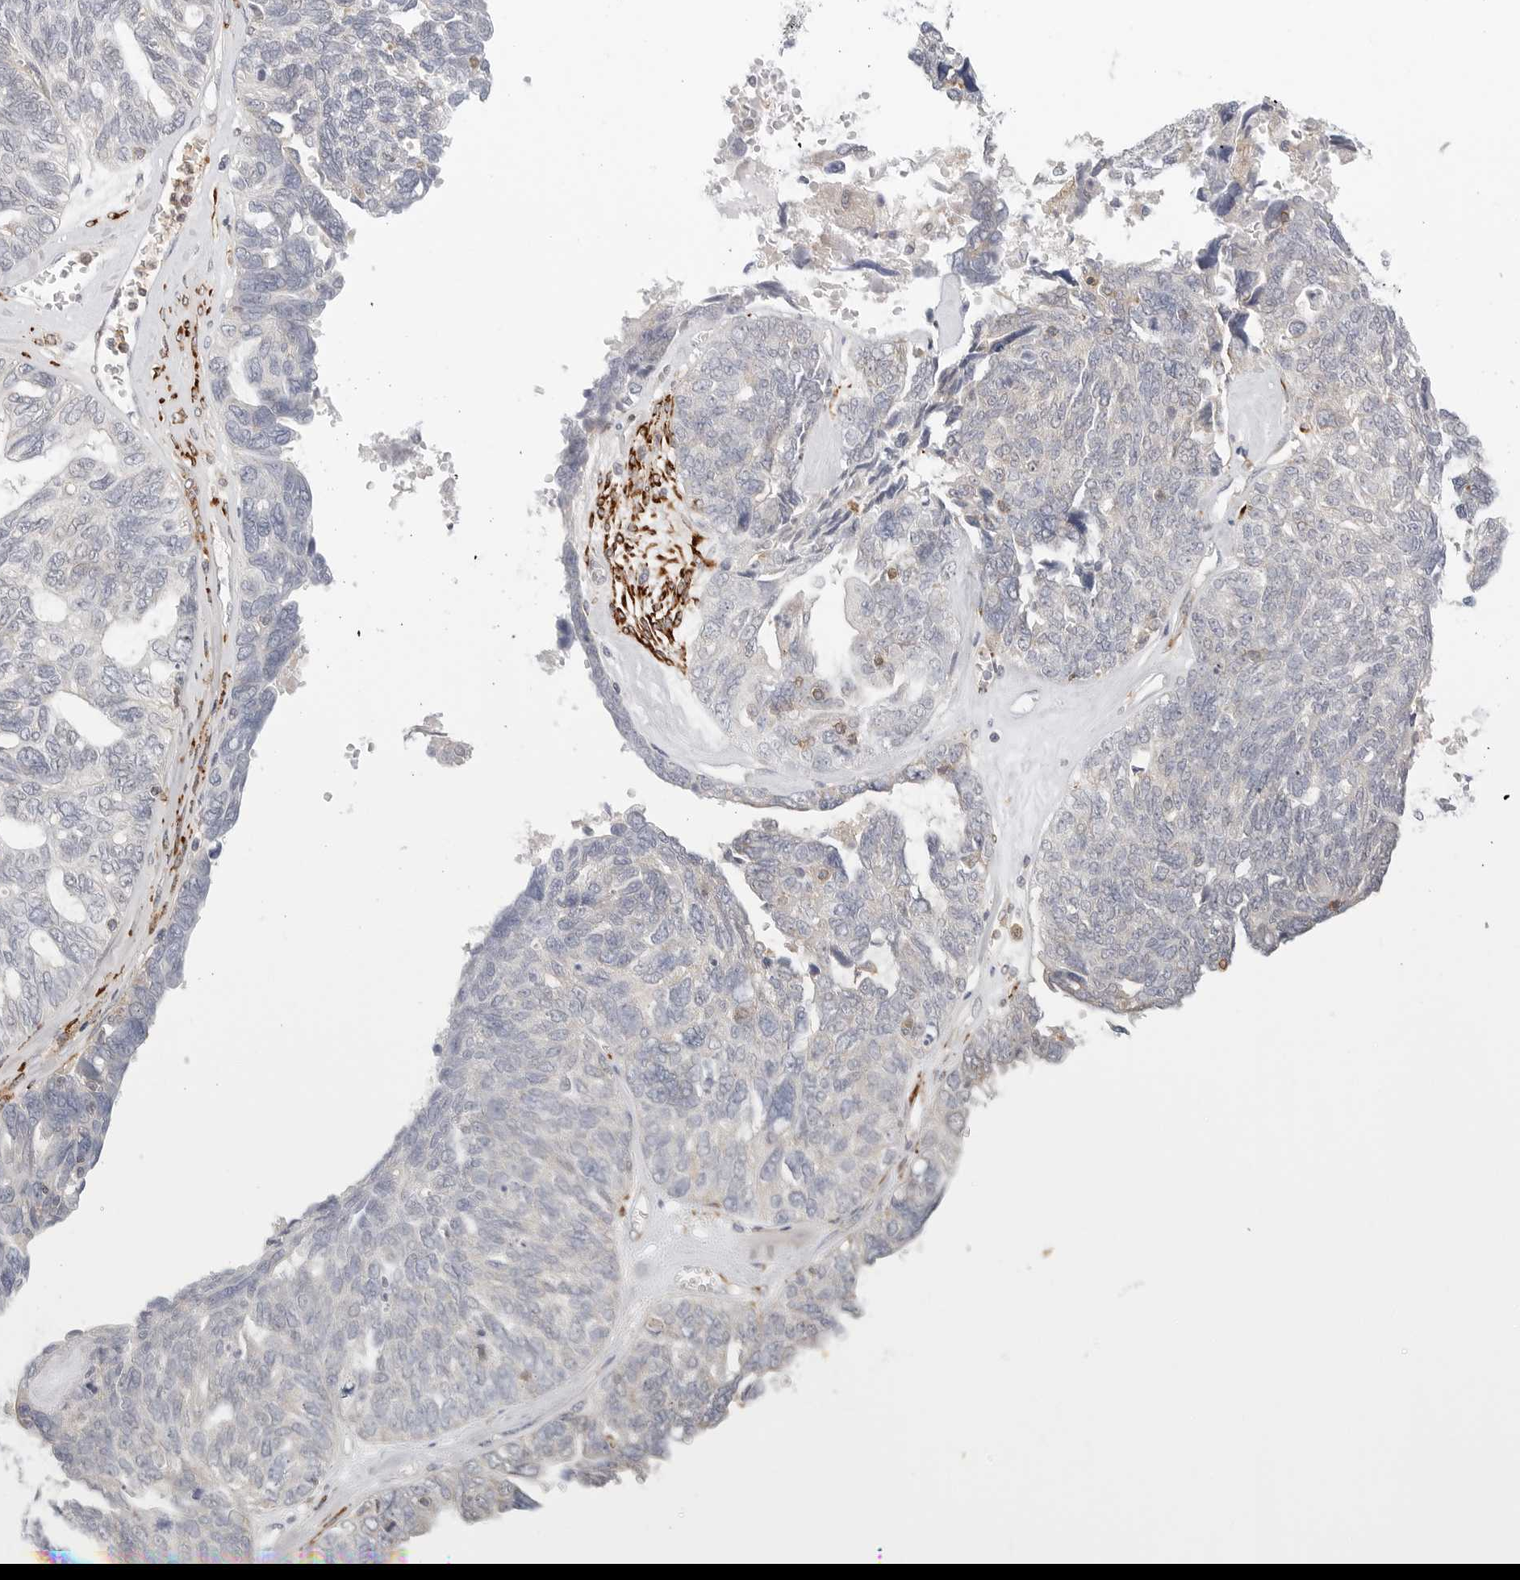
{"staining": {"intensity": "negative", "quantity": "none", "location": "none"}, "tissue": "ovarian cancer", "cell_type": "Tumor cells", "image_type": "cancer", "snomed": [{"axis": "morphology", "description": "Cystadenocarcinoma, serous, NOS"}, {"axis": "topography", "description": "Ovary"}], "caption": "Tumor cells are negative for brown protein staining in serous cystadenocarcinoma (ovarian). (Immunohistochemistry, brightfield microscopy, high magnification).", "gene": "C1QTNF1", "patient": {"sex": "female", "age": 79}}